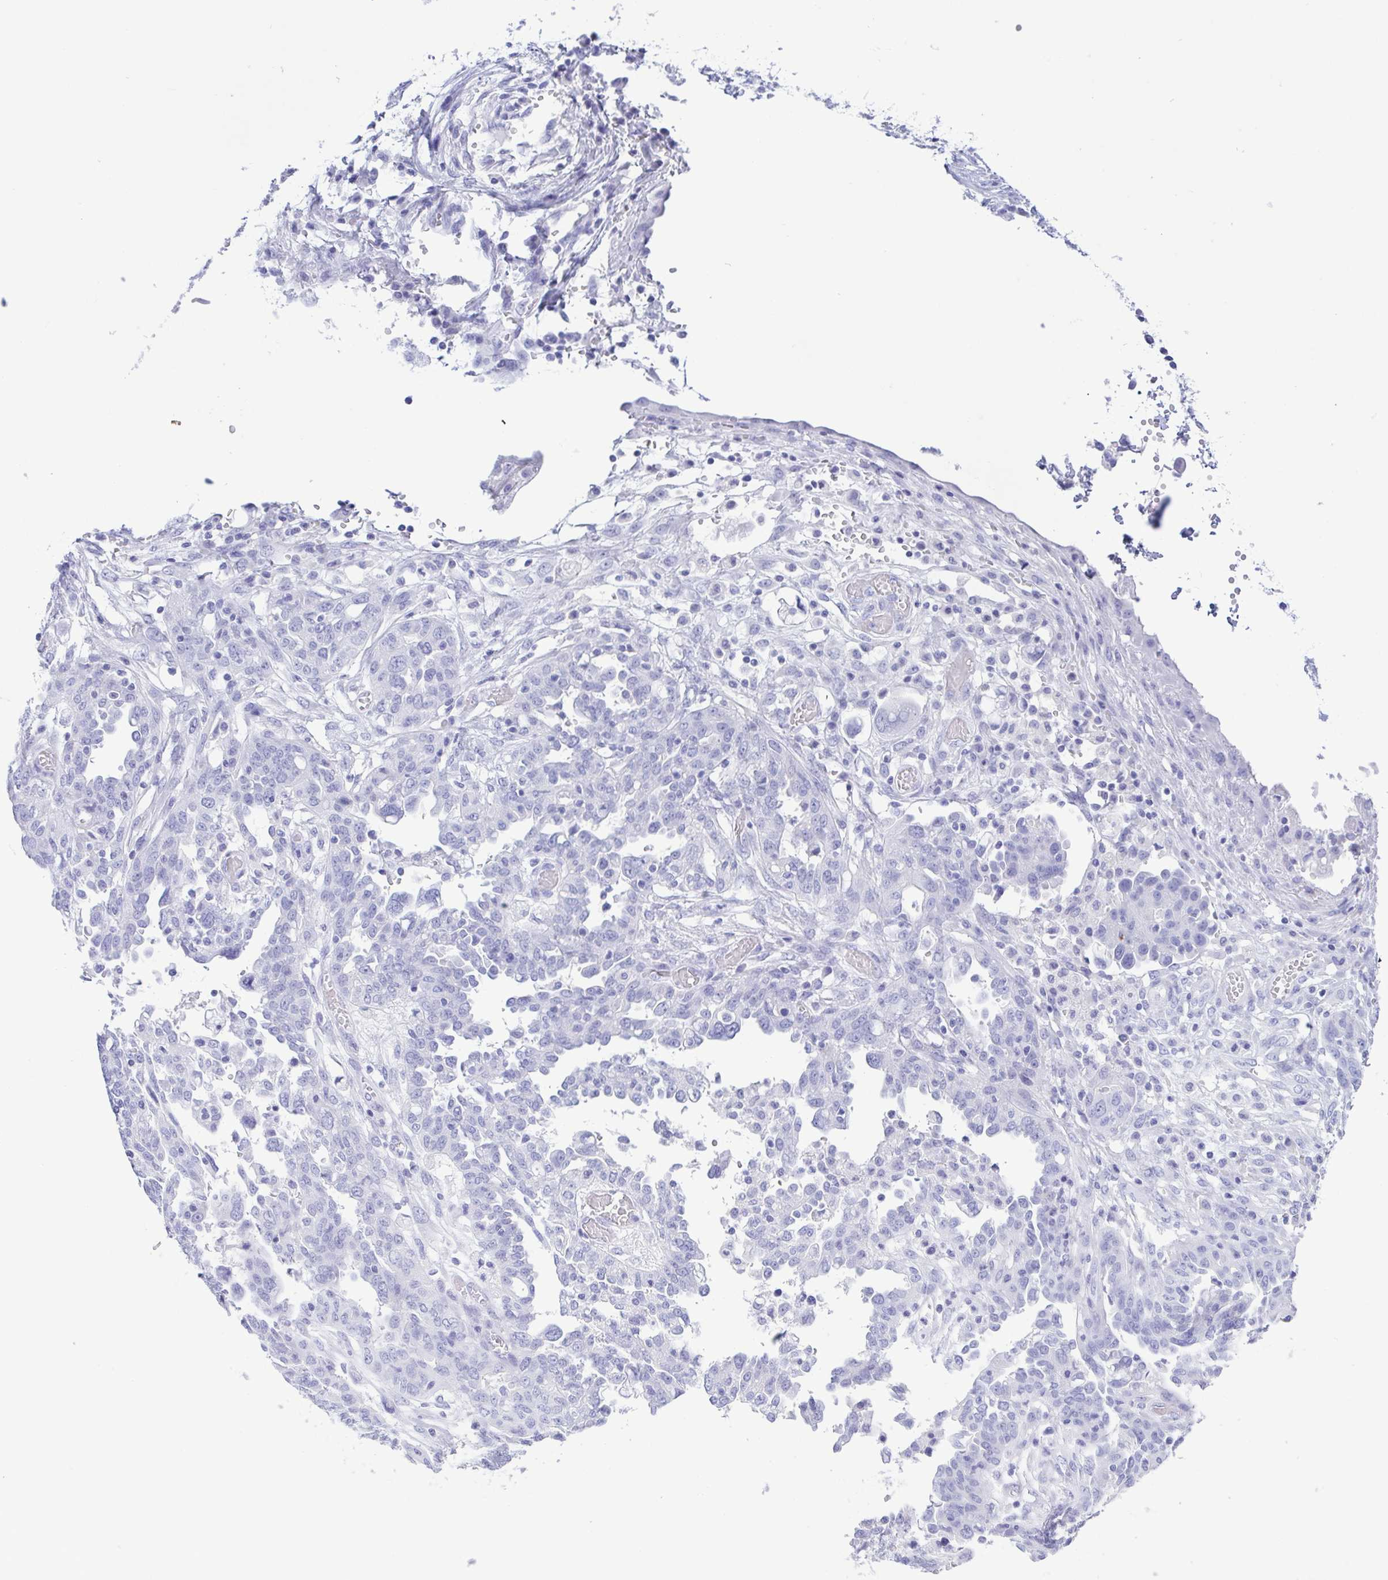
{"staining": {"intensity": "negative", "quantity": "none", "location": "none"}, "tissue": "ovarian cancer", "cell_type": "Tumor cells", "image_type": "cancer", "snomed": [{"axis": "morphology", "description": "Cystadenocarcinoma, serous, NOS"}, {"axis": "topography", "description": "Ovary"}], "caption": "The immunohistochemistry photomicrograph has no significant positivity in tumor cells of ovarian cancer tissue. (DAB (3,3'-diaminobenzidine) immunohistochemistry with hematoxylin counter stain).", "gene": "TSPY2", "patient": {"sex": "female", "age": 67}}